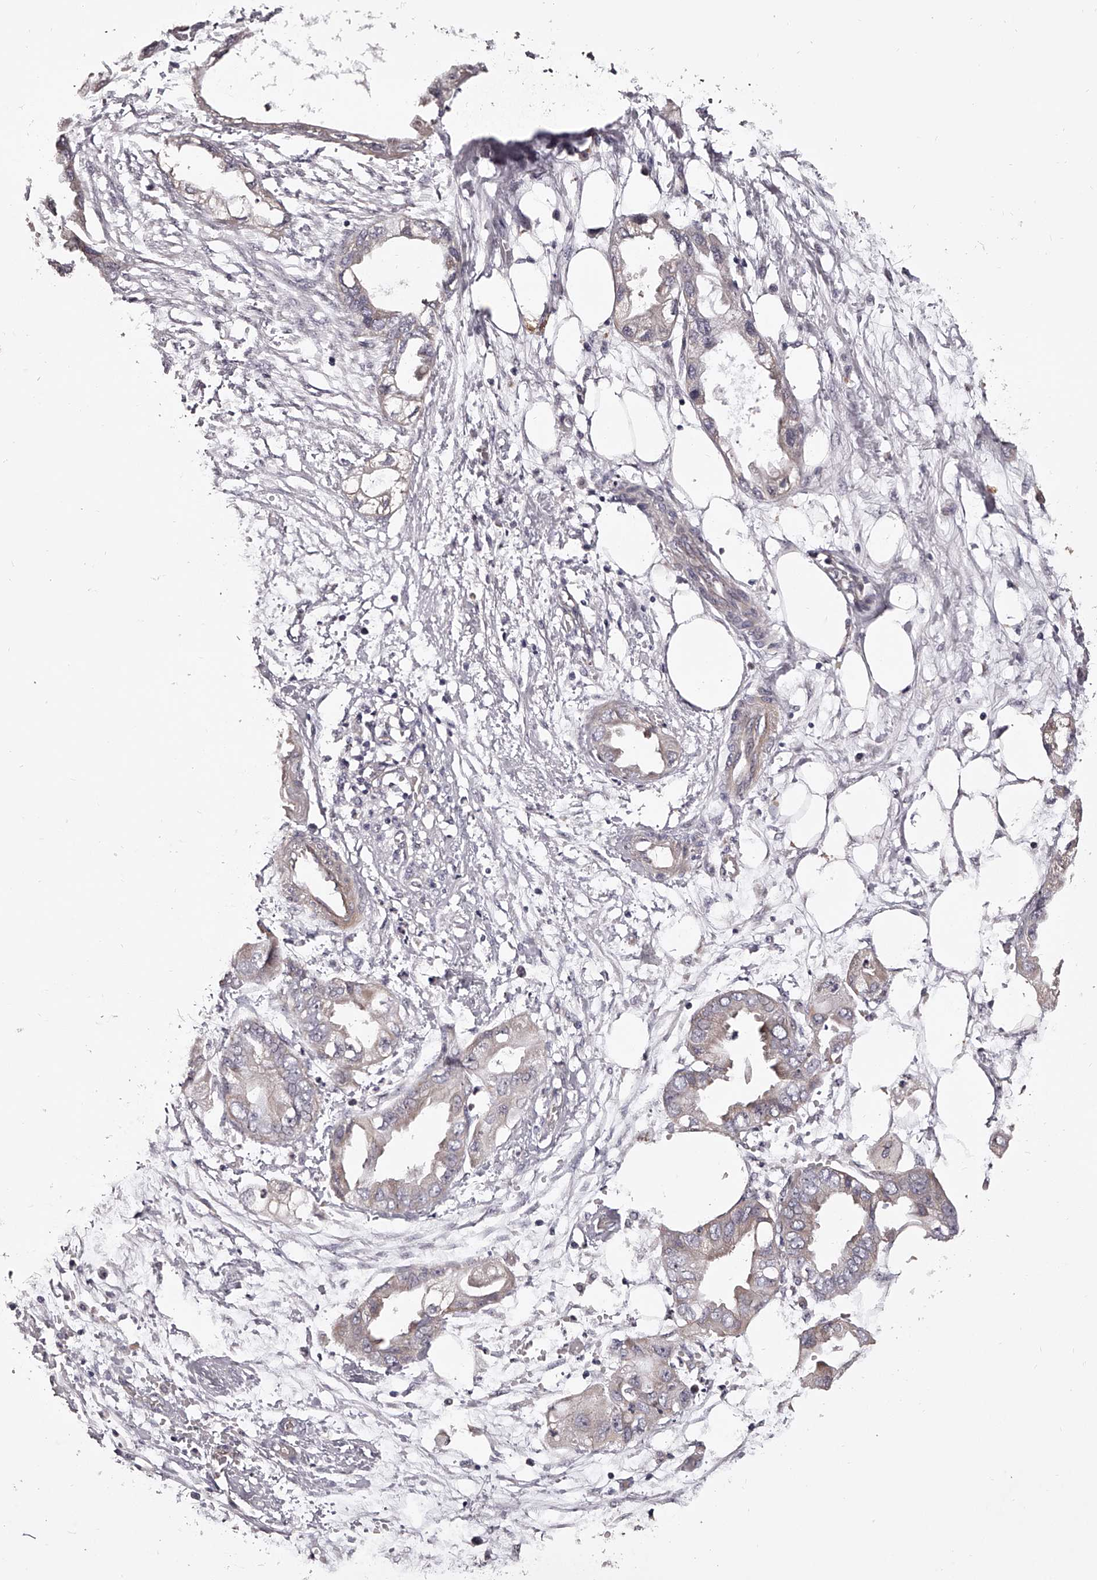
{"staining": {"intensity": "weak", "quantity": ">75%", "location": "cytoplasmic/membranous"}, "tissue": "endometrial cancer", "cell_type": "Tumor cells", "image_type": "cancer", "snomed": [{"axis": "morphology", "description": "Adenocarcinoma, NOS"}, {"axis": "morphology", "description": "Adenocarcinoma, metastatic, NOS"}, {"axis": "topography", "description": "Adipose tissue"}, {"axis": "topography", "description": "Endometrium"}], "caption": "High-magnification brightfield microscopy of endometrial cancer stained with DAB (brown) and counterstained with hematoxylin (blue). tumor cells exhibit weak cytoplasmic/membranous positivity is appreciated in approximately>75% of cells. The staining is performed using DAB brown chromogen to label protein expression. The nuclei are counter-stained blue using hematoxylin.", "gene": "ODF2L", "patient": {"sex": "female", "age": 67}}